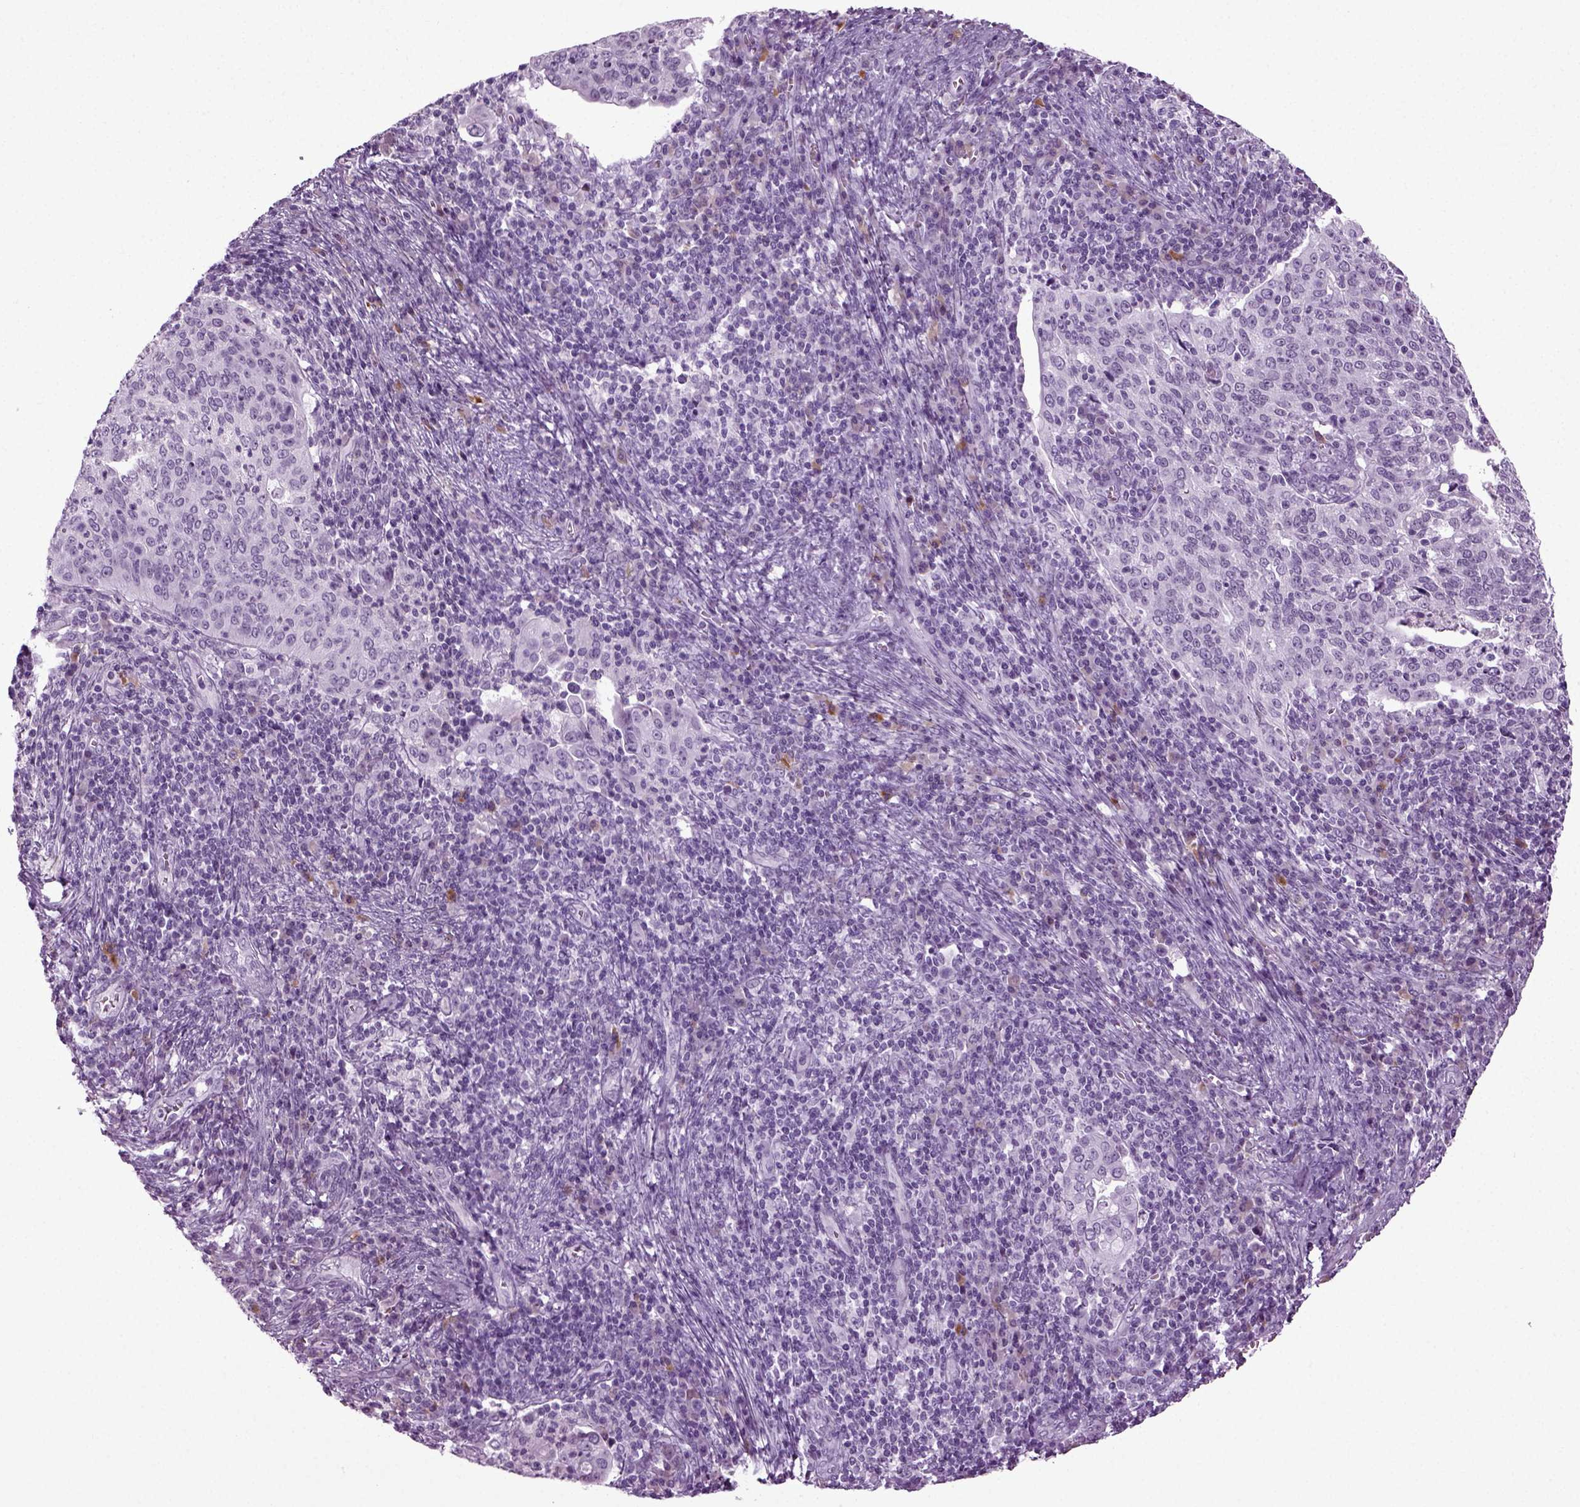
{"staining": {"intensity": "negative", "quantity": "none", "location": "none"}, "tissue": "cervical cancer", "cell_type": "Tumor cells", "image_type": "cancer", "snomed": [{"axis": "morphology", "description": "Squamous cell carcinoma, NOS"}, {"axis": "topography", "description": "Cervix"}], "caption": "Immunohistochemistry of cervical squamous cell carcinoma demonstrates no positivity in tumor cells.", "gene": "PRLH", "patient": {"sex": "female", "age": 39}}